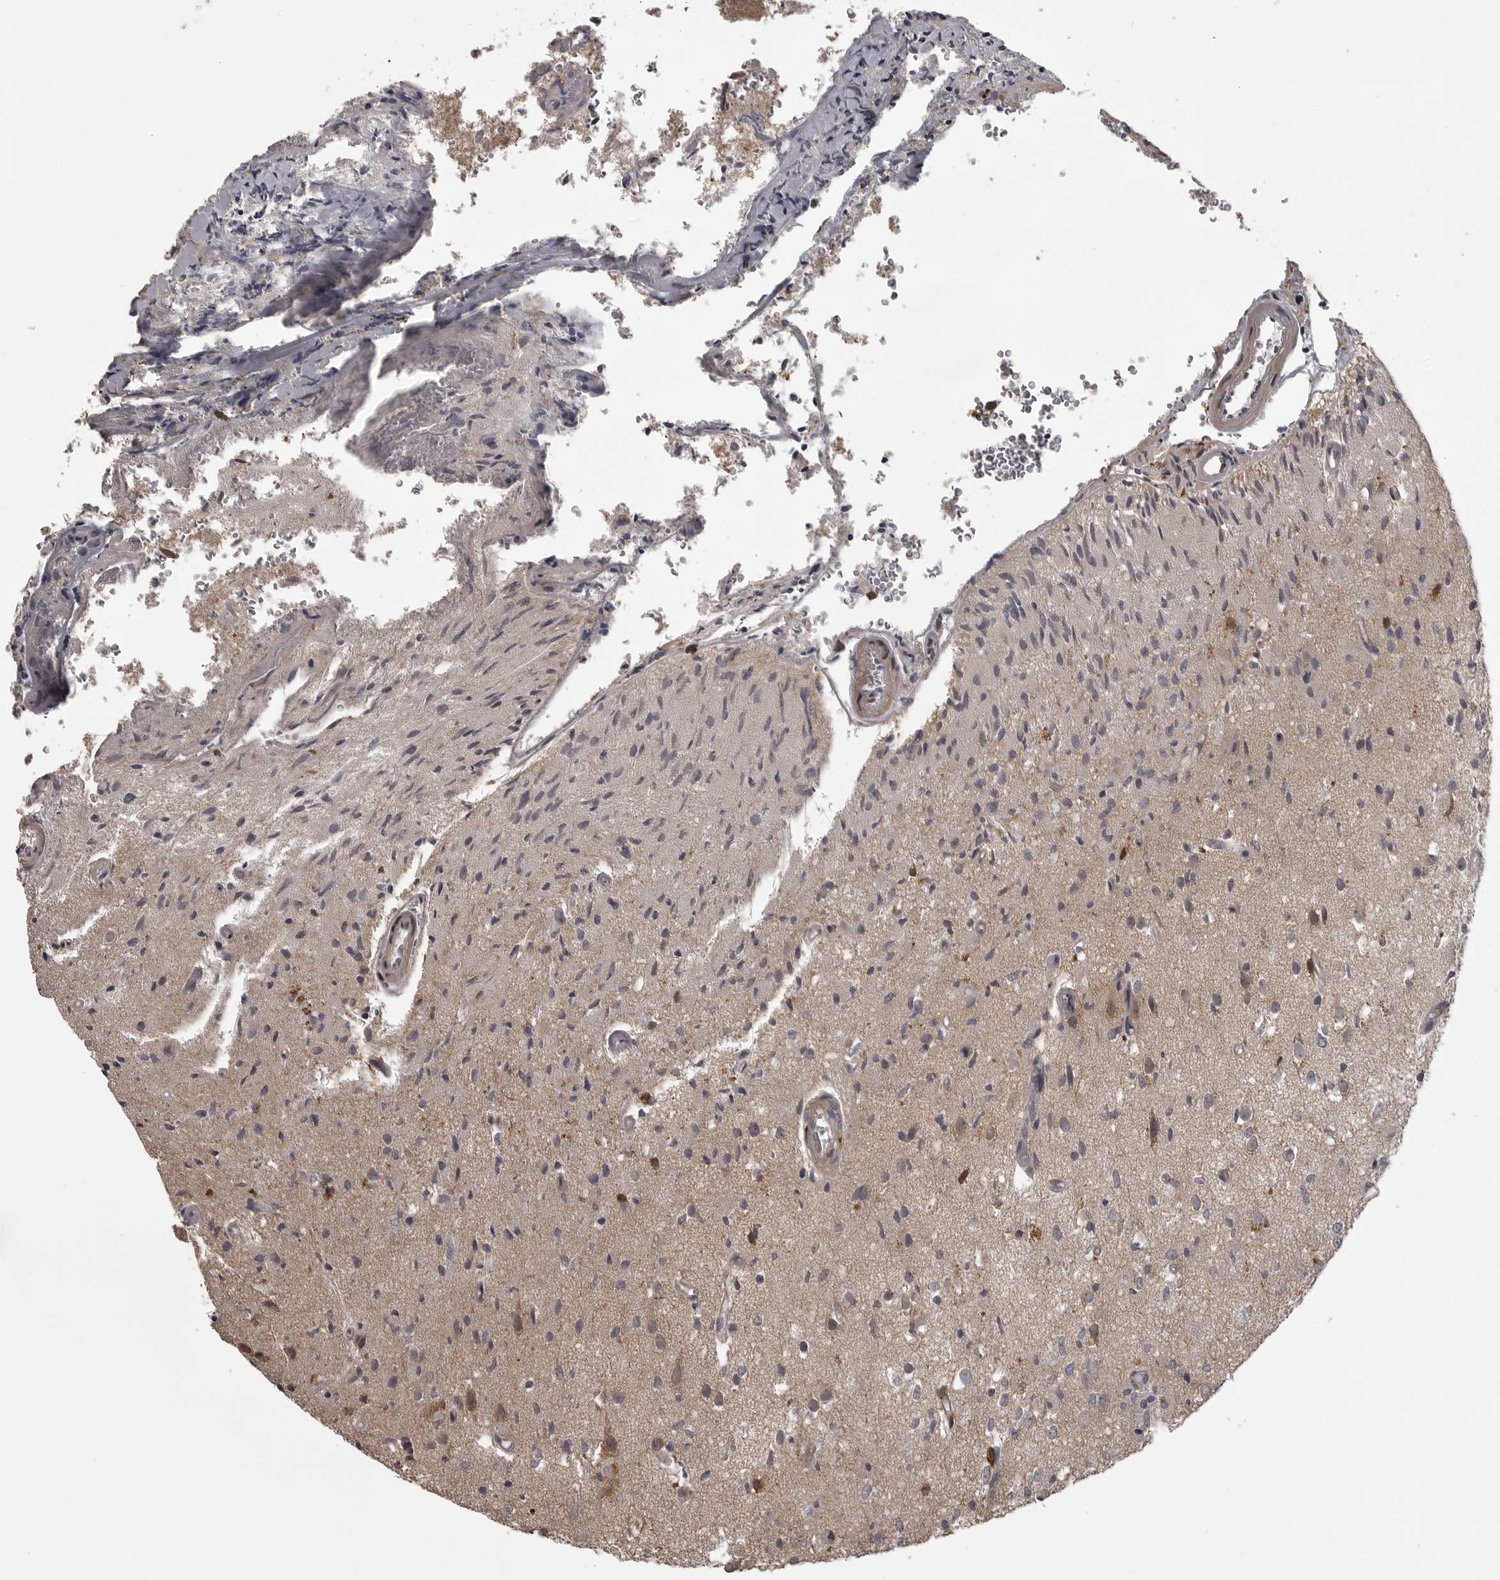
{"staining": {"intensity": "moderate", "quantity": "<25%", "location": "cytoplasmic/membranous"}, "tissue": "glioma", "cell_type": "Tumor cells", "image_type": "cancer", "snomed": [{"axis": "morphology", "description": "Normal tissue, NOS"}, {"axis": "morphology", "description": "Glioma, malignant, High grade"}, {"axis": "topography", "description": "Cerebral cortex"}], "caption": "The immunohistochemical stain shows moderate cytoplasmic/membranous staining in tumor cells of glioma tissue. (DAB = brown stain, brightfield microscopy at high magnification).", "gene": "SNX16", "patient": {"sex": "male", "age": 77}}